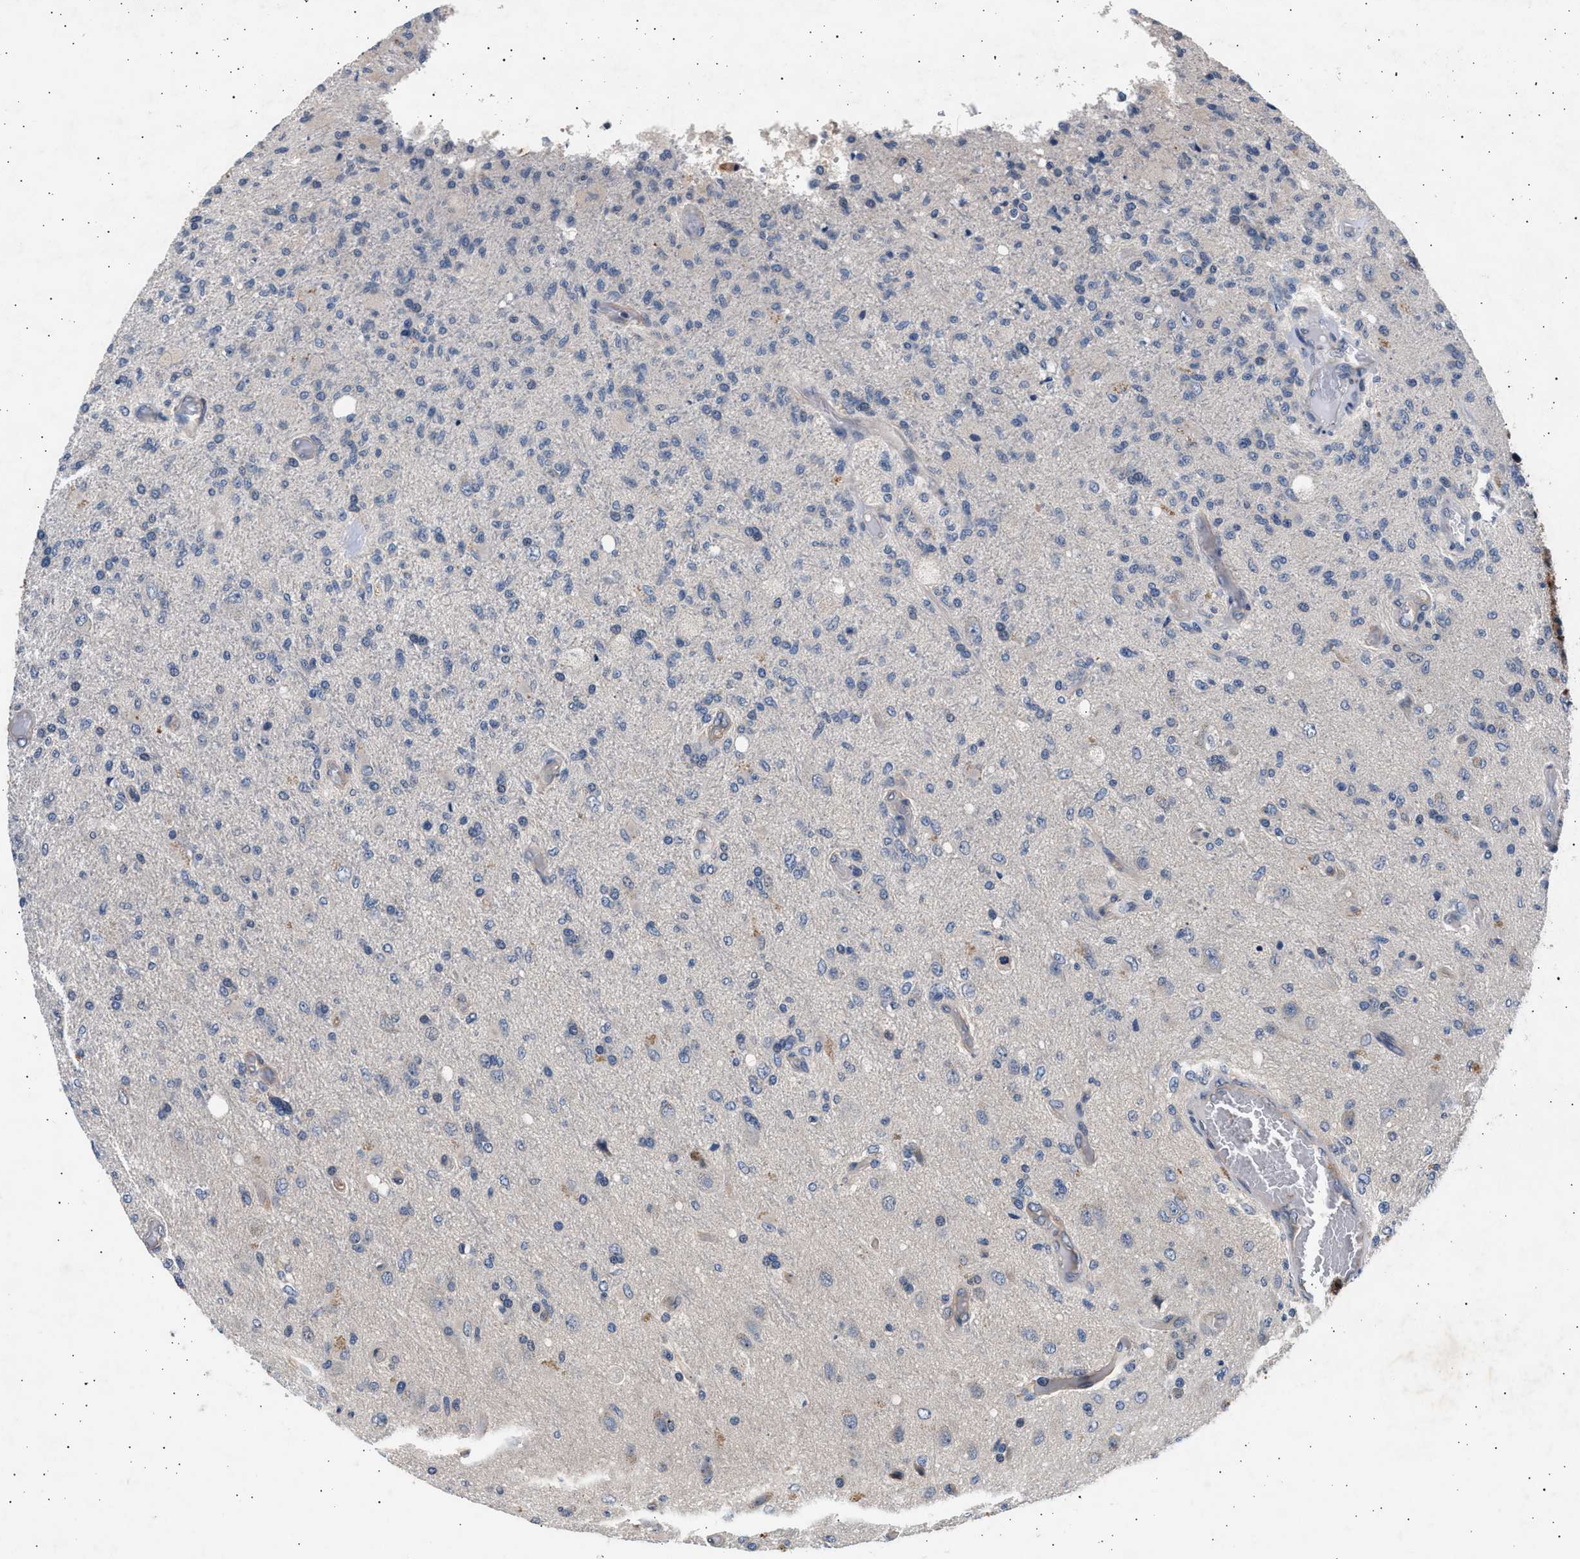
{"staining": {"intensity": "negative", "quantity": "none", "location": "none"}, "tissue": "glioma", "cell_type": "Tumor cells", "image_type": "cancer", "snomed": [{"axis": "morphology", "description": "Normal tissue, NOS"}, {"axis": "morphology", "description": "Glioma, malignant, High grade"}, {"axis": "topography", "description": "Cerebral cortex"}], "caption": "DAB immunohistochemical staining of glioma shows no significant expression in tumor cells.", "gene": "GRAP2", "patient": {"sex": "male", "age": 77}}